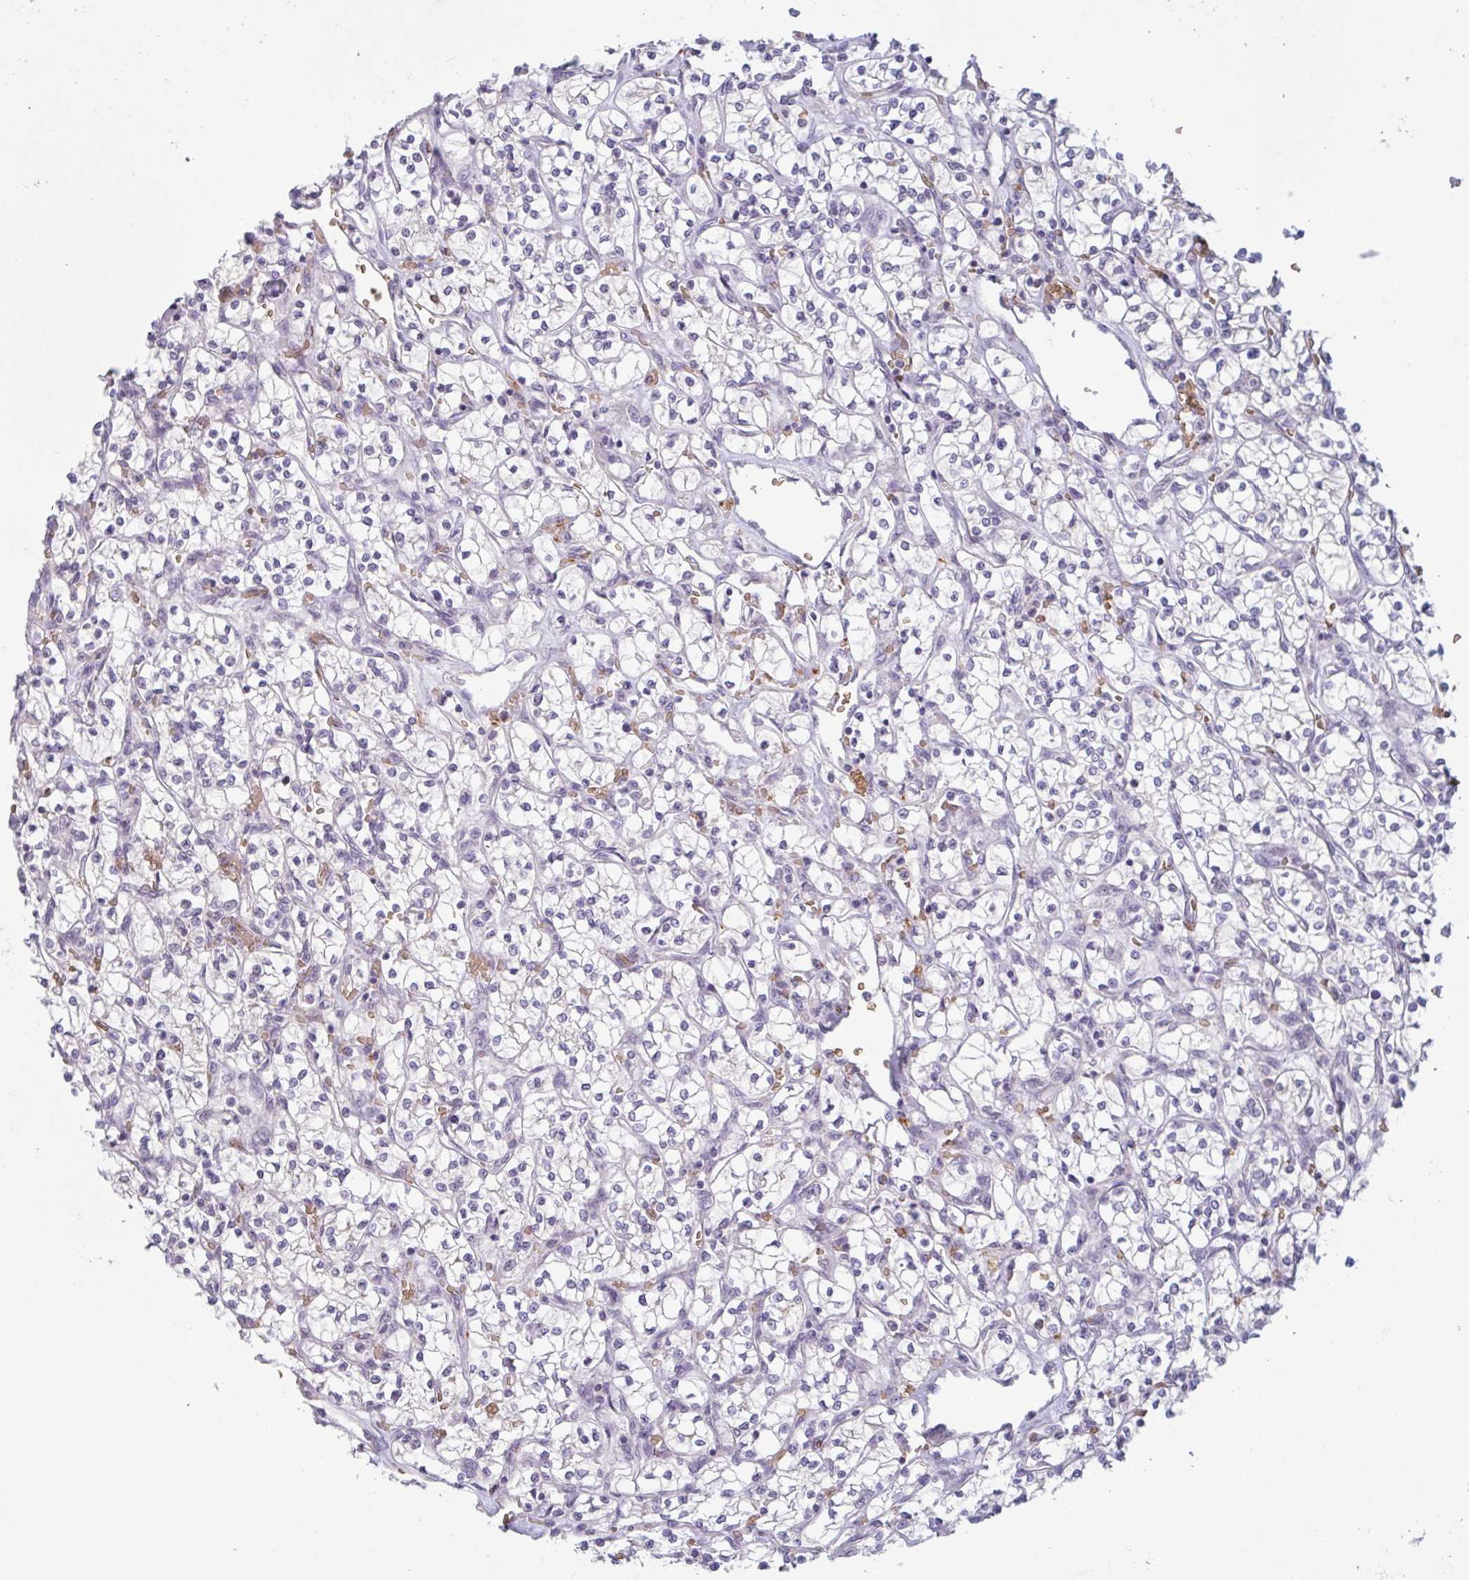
{"staining": {"intensity": "negative", "quantity": "none", "location": "none"}, "tissue": "renal cancer", "cell_type": "Tumor cells", "image_type": "cancer", "snomed": [{"axis": "morphology", "description": "Adenocarcinoma, NOS"}, {"axis": "topography", "description": "Kidney"}], "caption": "Immunohistochemistry micrograph of neoplastic tissue: renal cancer (adenocarcinoma) stained with DAB shows no significant protein expression in tumor cells.", "gene": "RHAG", "patient": {"sex": "female", "age": 64}}